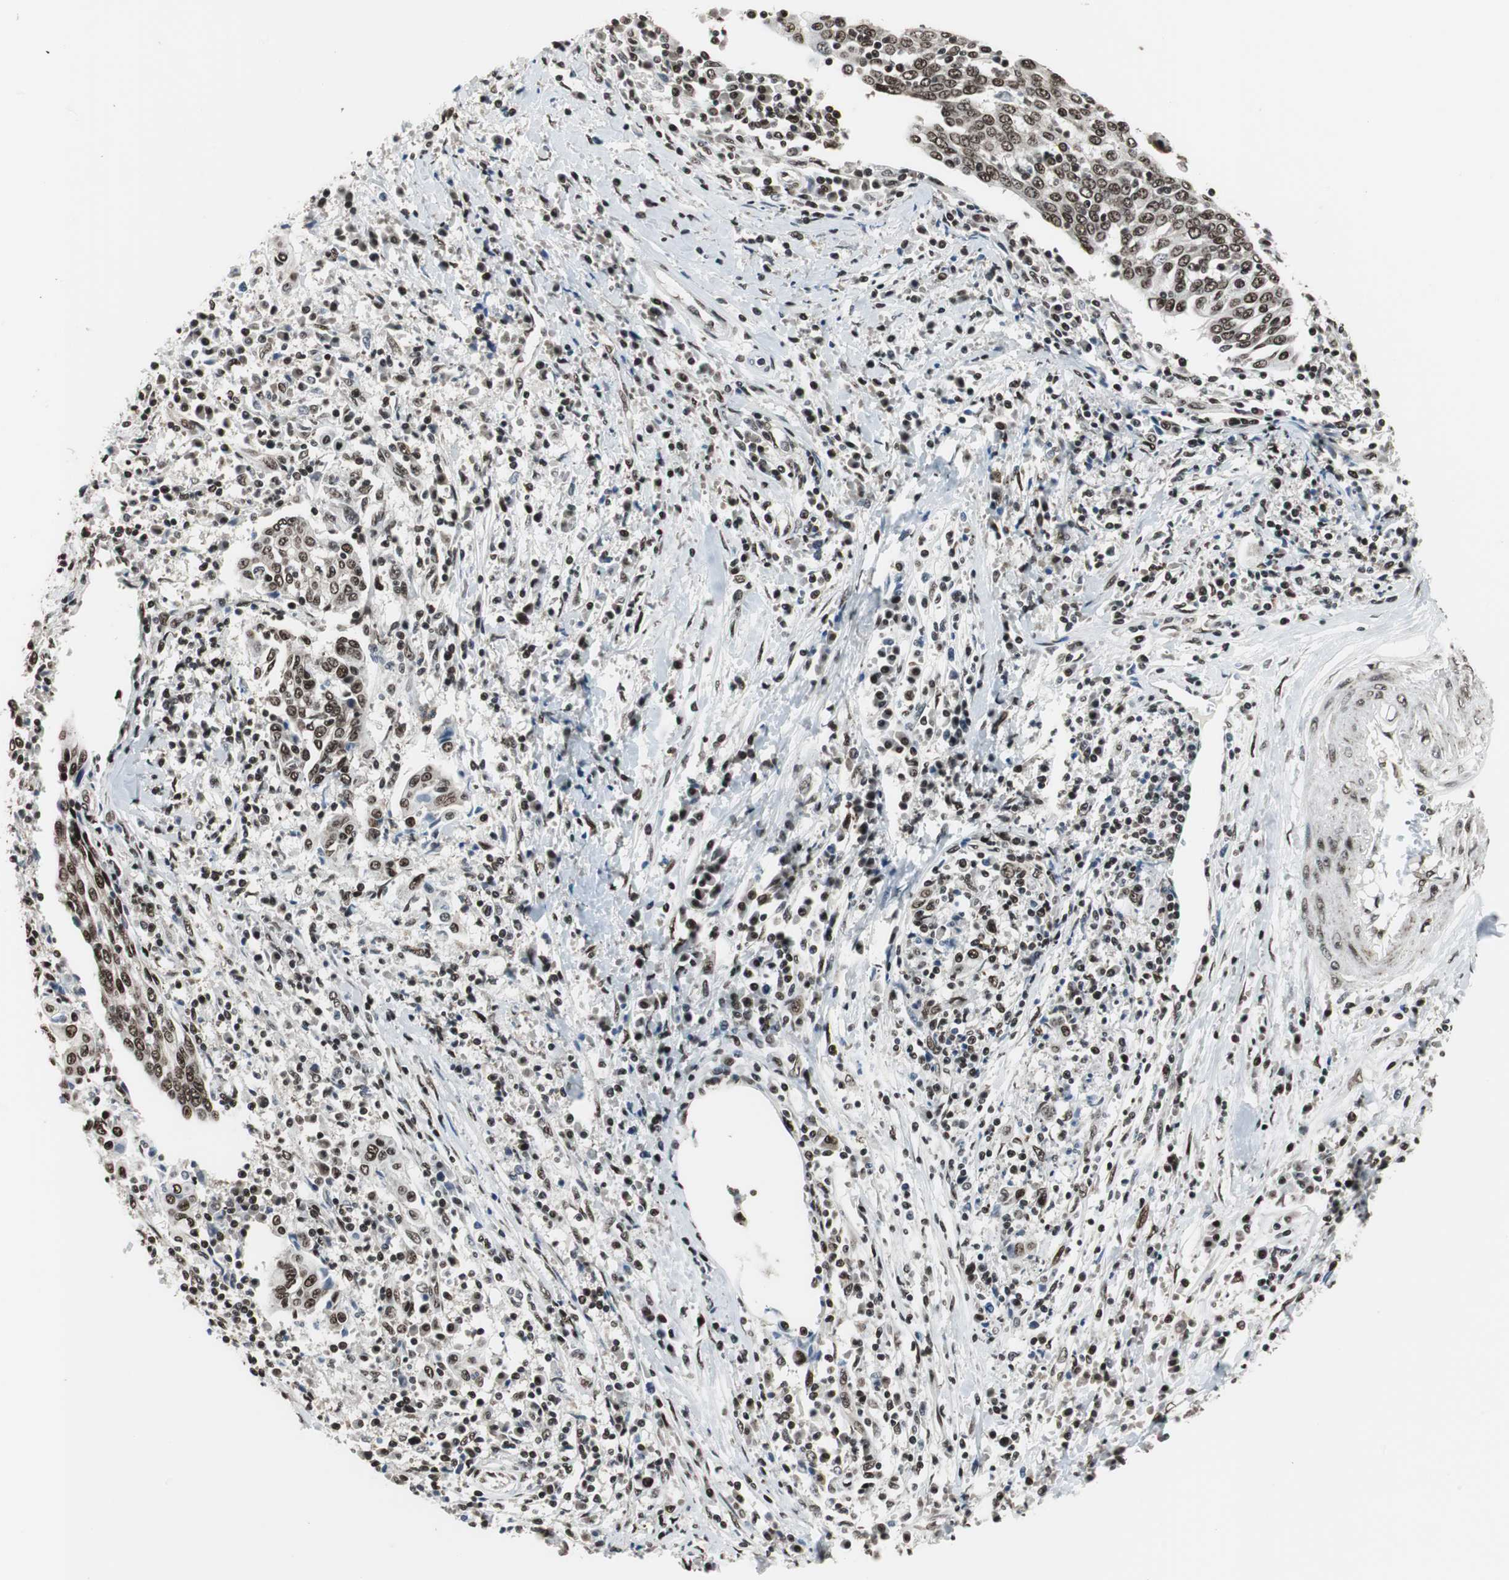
{"staining": {"intensity": "strong", "quantity": ">75%", "location": "nuclear"}, "tissue": "cervical cancer", "cell_type": "Tumor cells", "image_type": "cancer", "snomed": [{"axis": "morphology", "description": "Squamous cell carcinoma, NOS"}, {"axis": "topography", "description": "Cervix"}], "caption": "Cervical squamous cell carcinoma was stained to show a protein in brown. There is high levels of strong nuclear positivity in approximately >75% of tumor cells. (Stains: DAB in brown, nuclei in blue, Microscopy: brightfield microscopy at high magnification).", "gene": "CDK9", "patient": {"sex": "female", "age": 40}}